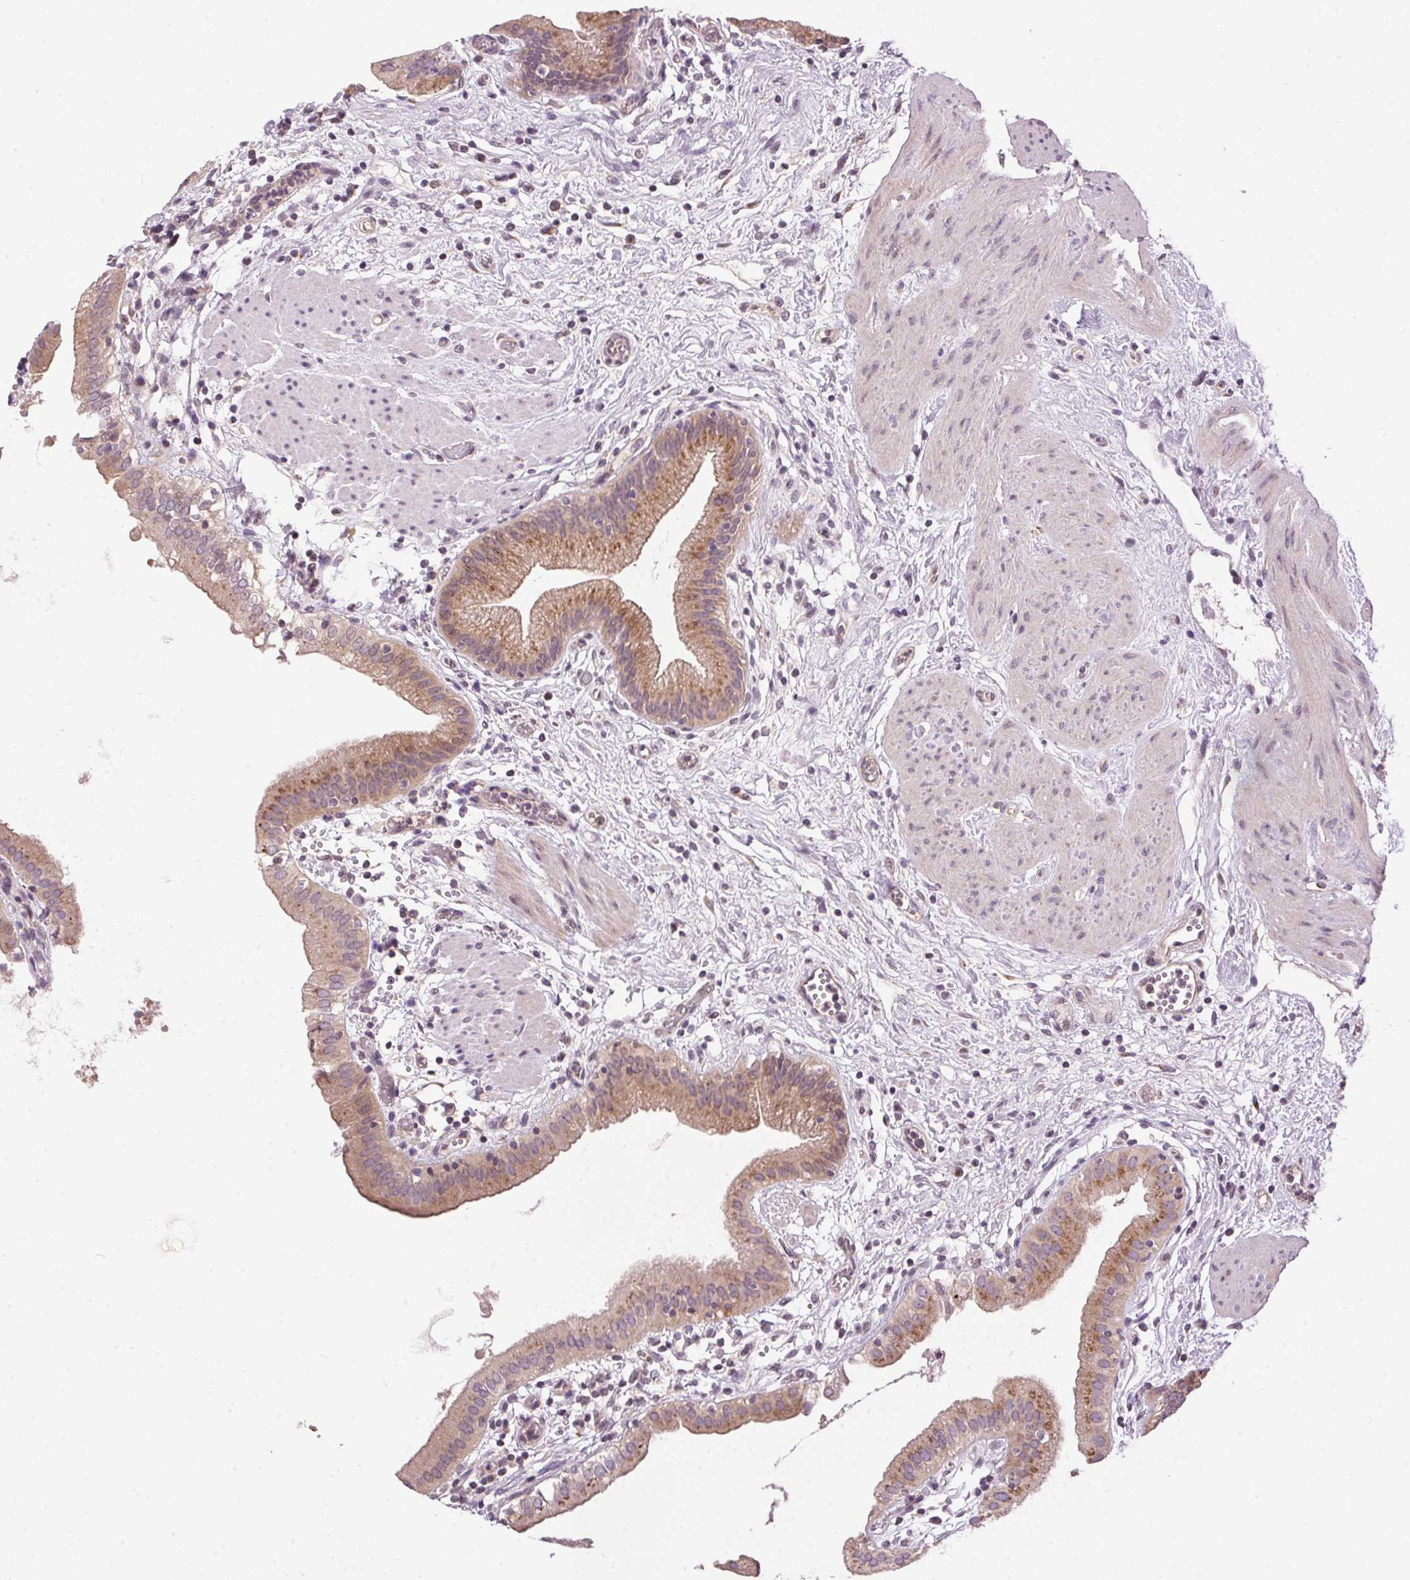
{"staining": {"intensity": "moderate", "quantity": "25%-75%", "location": "cytoplasmic/membranous"}, "tissue": "gallbladder", "cell_type": "Glandular cells", "image_type": "normal", "snomed": [{"axis": "morphology", "description": "Normal tissue, NOS"}, {"axis": "topography", "description": "Gallbladder"}], "caption": "Normal gallbladder reveals moderate cytoplasmic/membranous staining in about 25%-75% of glandular cells, visualized by immunohistochemistry. (DAB = brown stain, brightfield microscopy at high magnification).", "gene": "GOLPH3", "patient": {"sex": "female", "age": 65}}